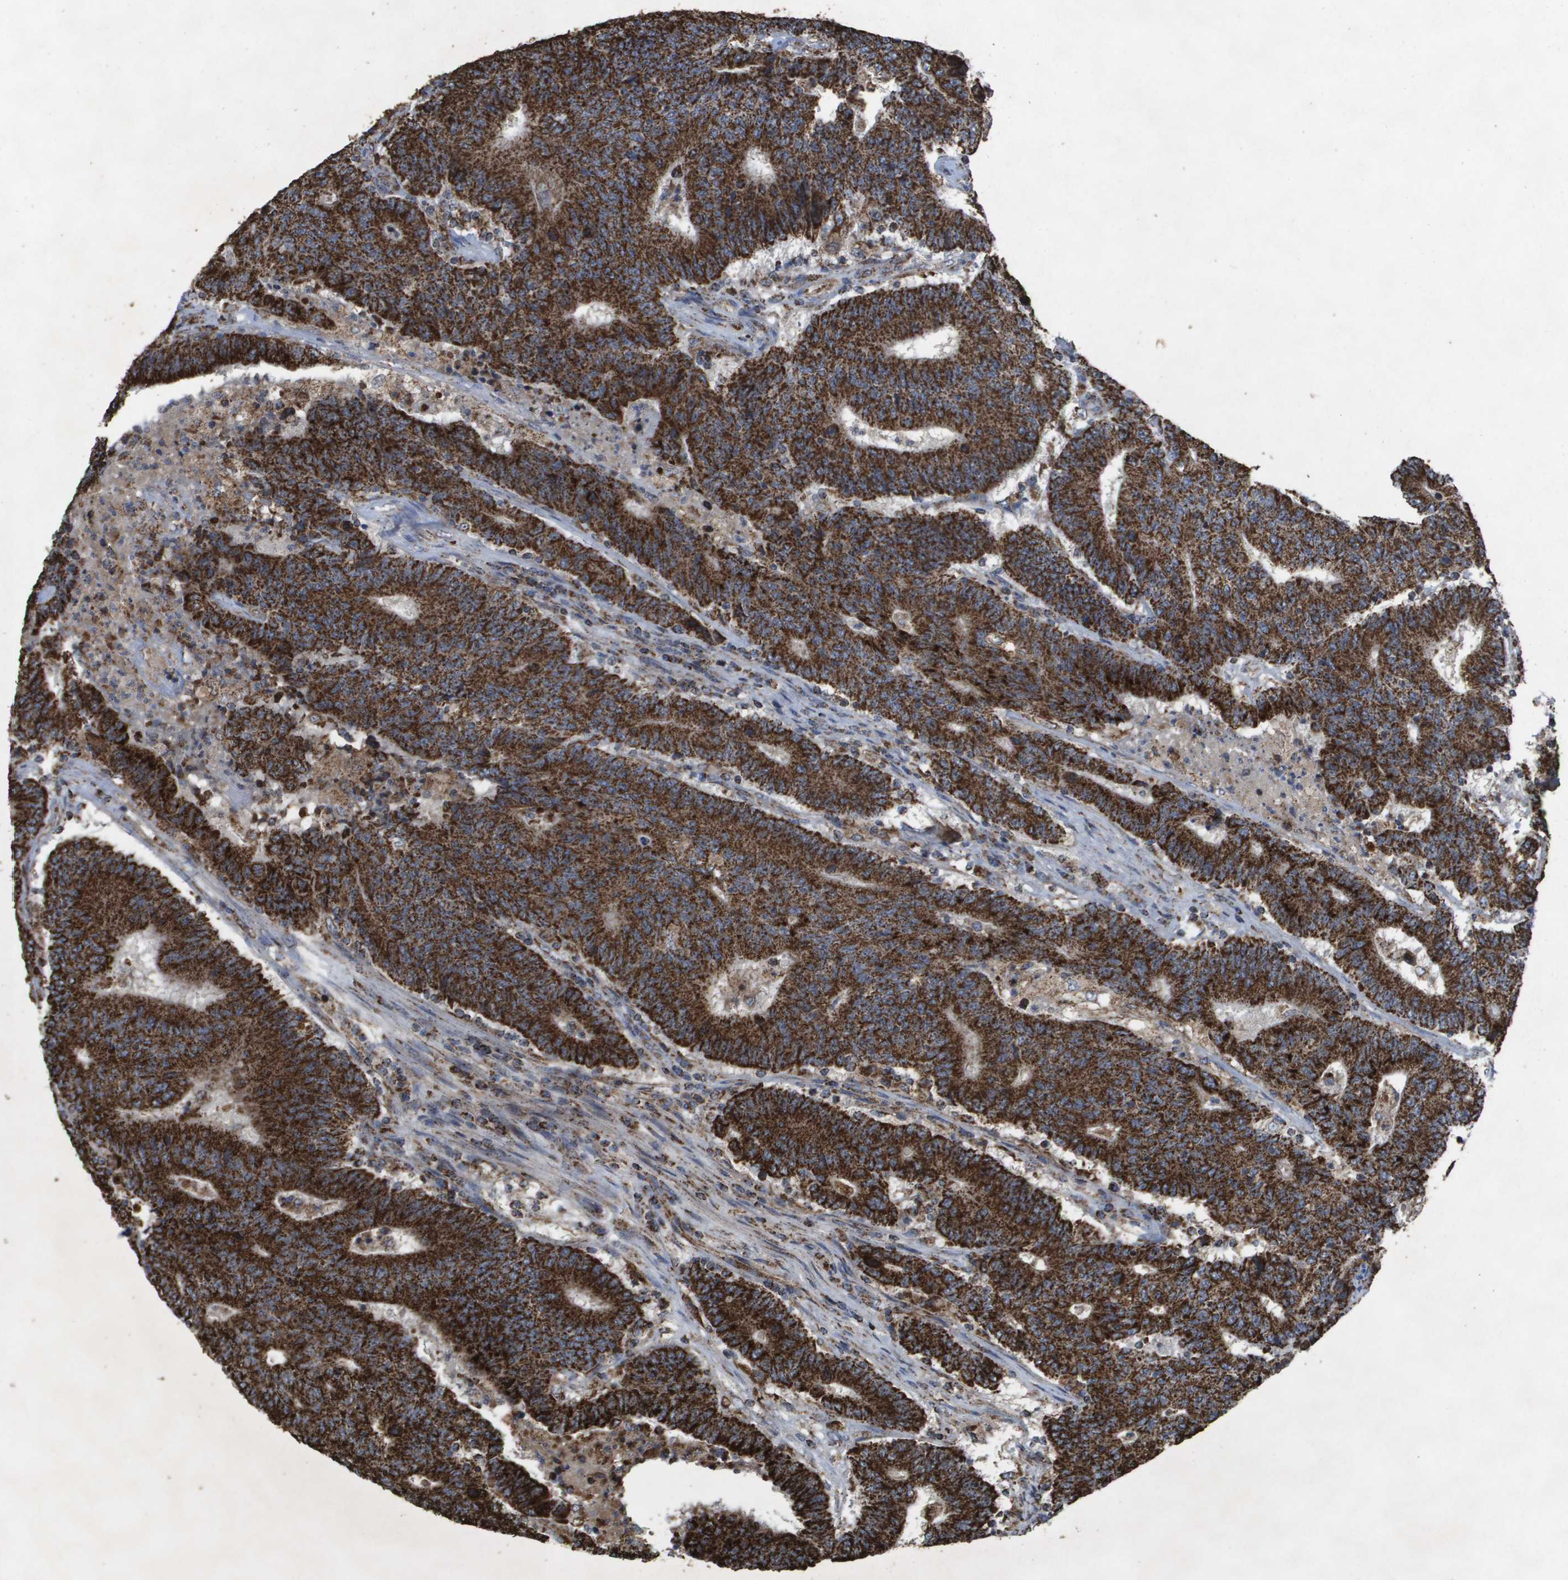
{"staining": {"intensity": "strong", "quantity": ">75%", "location": "cytoplasmic/membranous"}, "tissue": "colorectal cancer", "cell_type": "Tumor cells", "image_type": "cancer", "snomed": [{"axis": "morphology", "description": "Normal tissue, NOS"}, {"axis": "morphology", "description": "Adenocarcinoma, NOS"}, {"axis": "topography", "description": "Colon"}], "caption": "There is high levels of strong cytoplasmic/membranous staining in tumor cells of colorectal cancer, as demonstrated by immunohistochemical staining (brown color).", "gene": "HSPE1", "patient": {"sex": "female", "age": 75}}